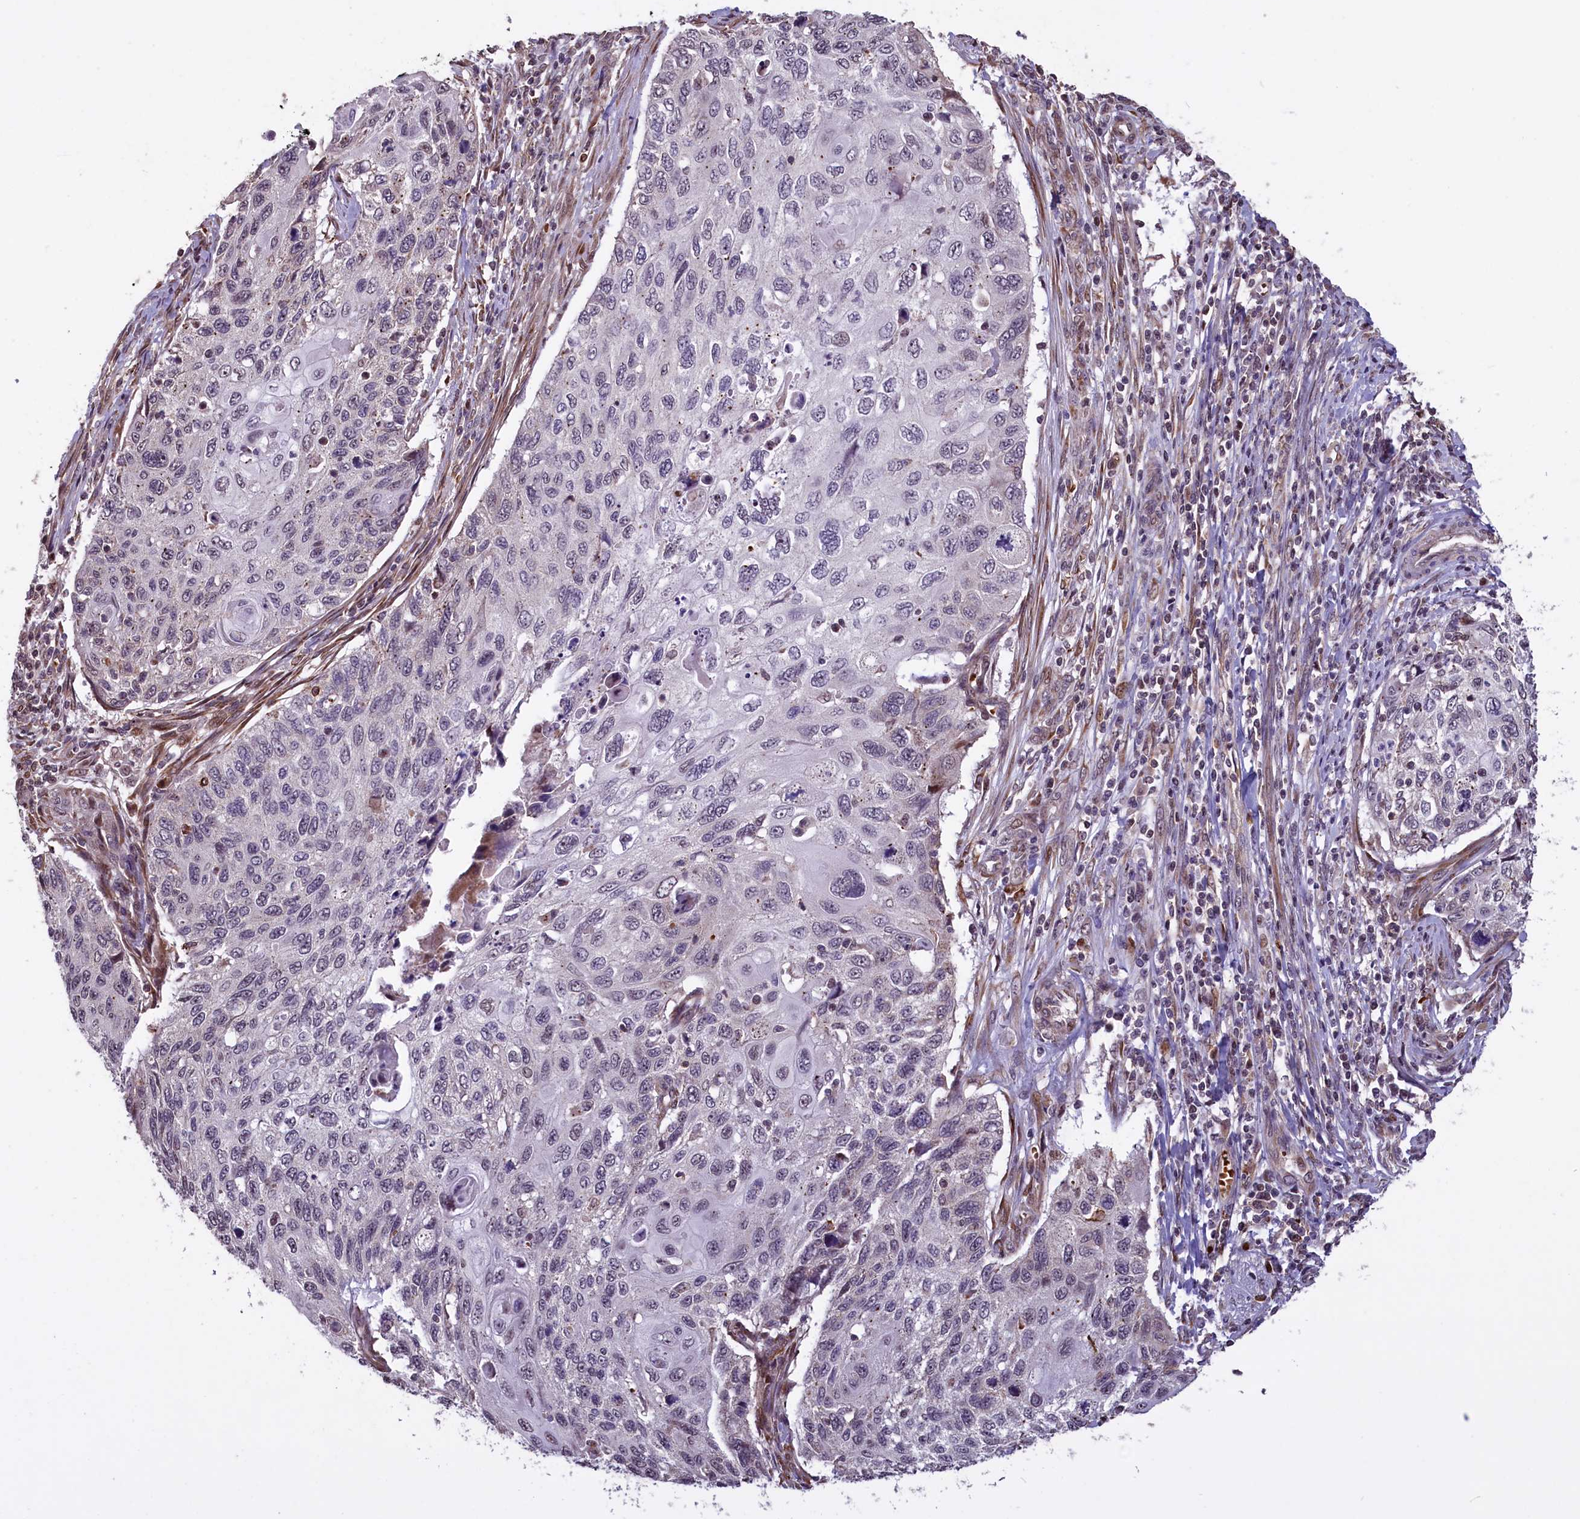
{"staining": {"intensity": "negative", "quantity": "none", "location": "none"}, "tissue": "cervical cancer", "cell_type": "Tumor cells", "image_type": "cancer", "snomed": [{"axis": "morphology", "description": "Squamous cell carcinoma, NOS"}, {"axis": "topography", "description": "Cervix"}], "caption": "Tumor cells are negative for protein expression in human cervical cancer. (Immunohistochemistry, brightfield microscopy, high magnification).", "gene": "SHFL", "patient": {"sex": "female", "age": 70}}